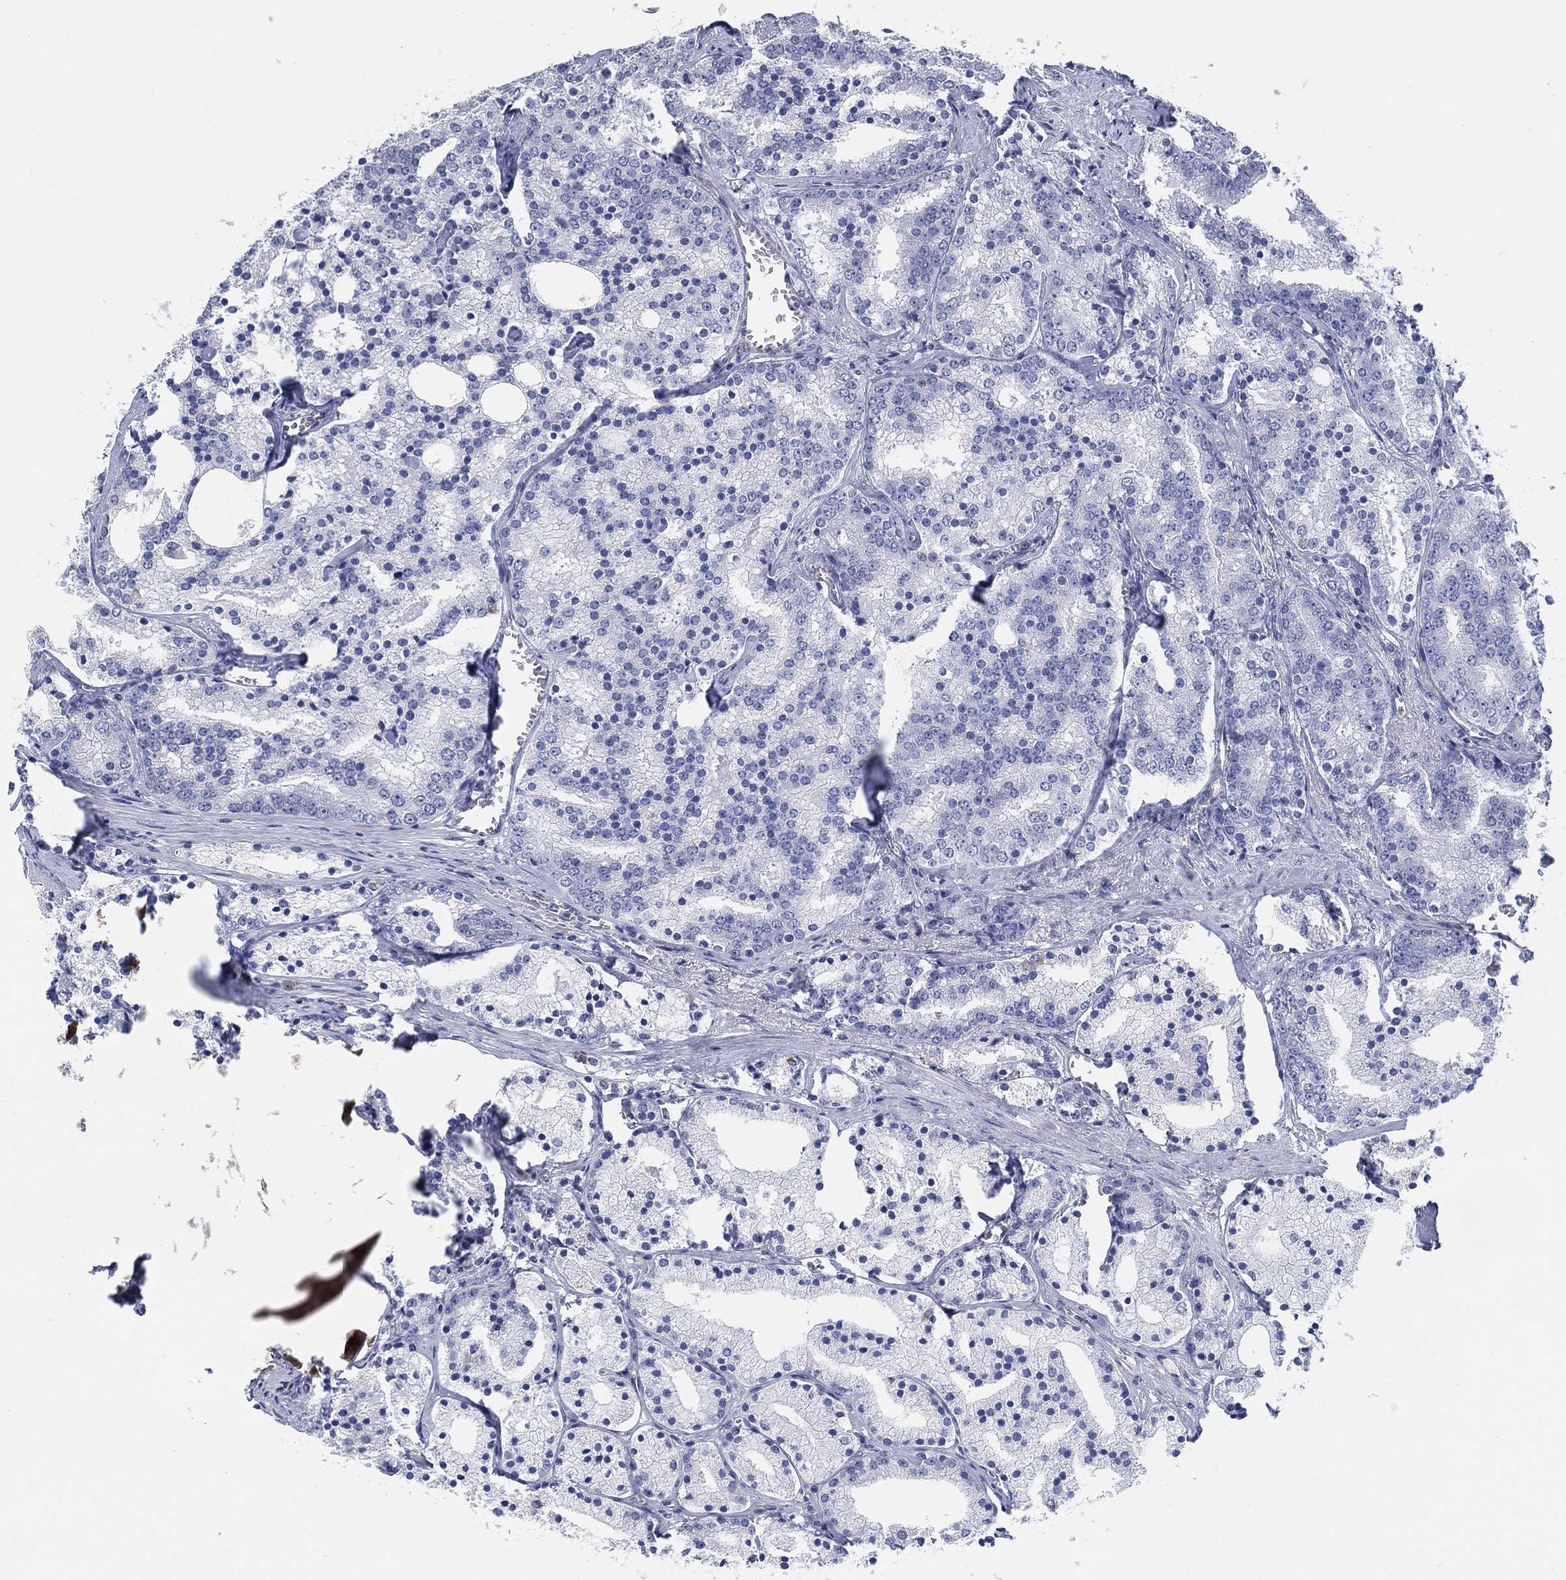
{"staining": {"intensity": "negative", "quantity": "none", "location": "none"}, "tissue": "prostate cancer", "cell_type": "Tumor cells", "image_type": "cancer", "snomed": [{"axis": "morphology", "description": "Adenocarcinoma, NOS"}, {"axis": "topography", "description": "Prostate"}], "caption": "This is an immunohistochemistry micrograph of human adenocarcinoma (prostate). There is no expression in tumor cells.", "gene": "CFTR", "patient": {"sex": "male", "age": 69}}